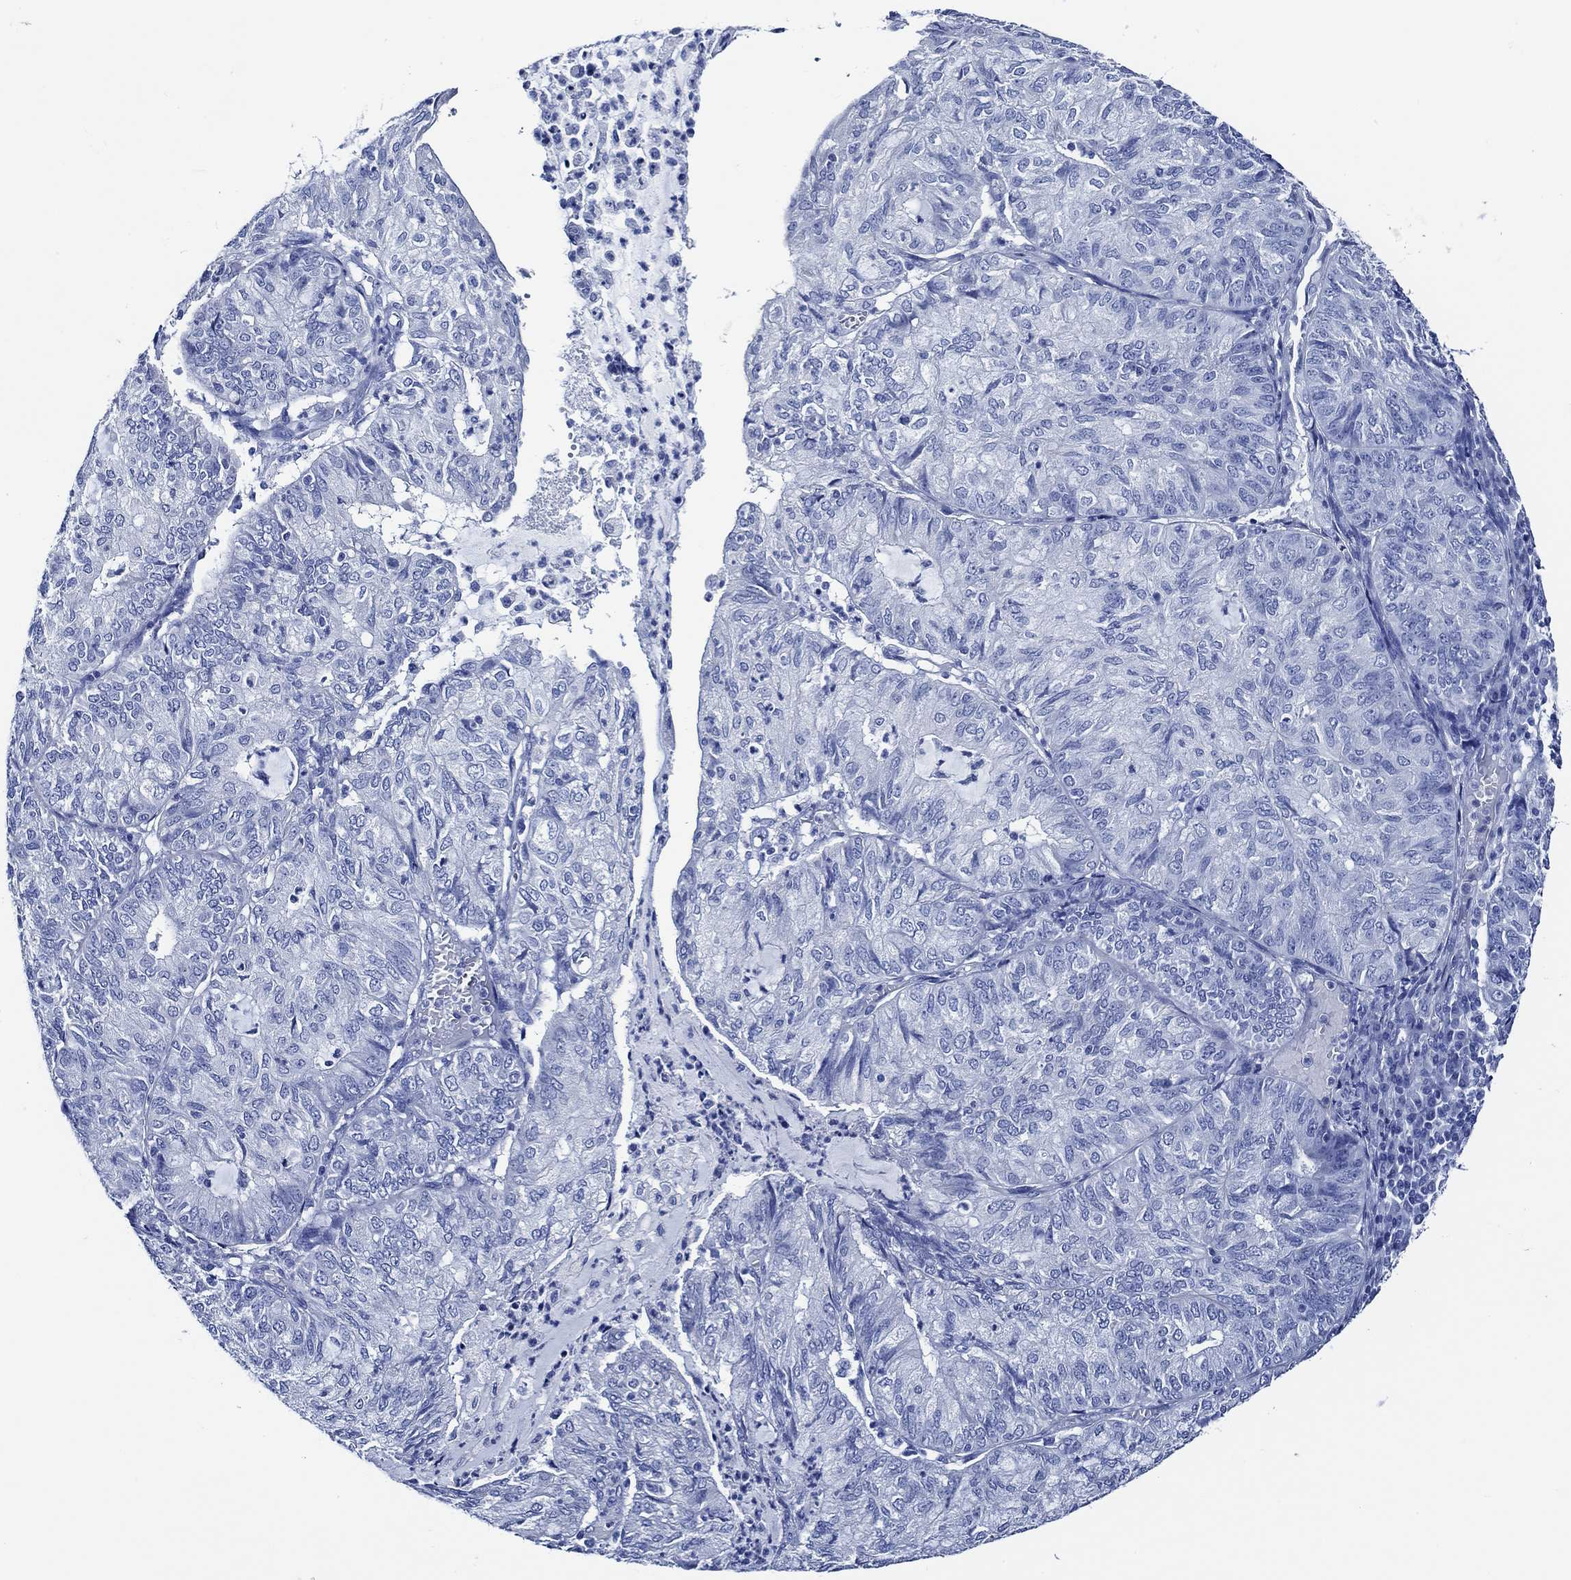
{"staining": {"intensity": "negative", "quantity": "none", "location": "none"}, "tissue": "endometrial cancer", "cell_type": "Tumor cells", "image_type": "cancer", "snomed": [{"axis": "morphology", "description": "Adenocarcinoma, NOS"}, {"axis": "topography", "description": "Endometrium"}], "caption": "IHC image of human endometrial adenocarcinoma stained for a protein (brown), which displays no staining in tumor cells.", "gene": "WDR62", "patient": {"sex": "female", "age": 82}}